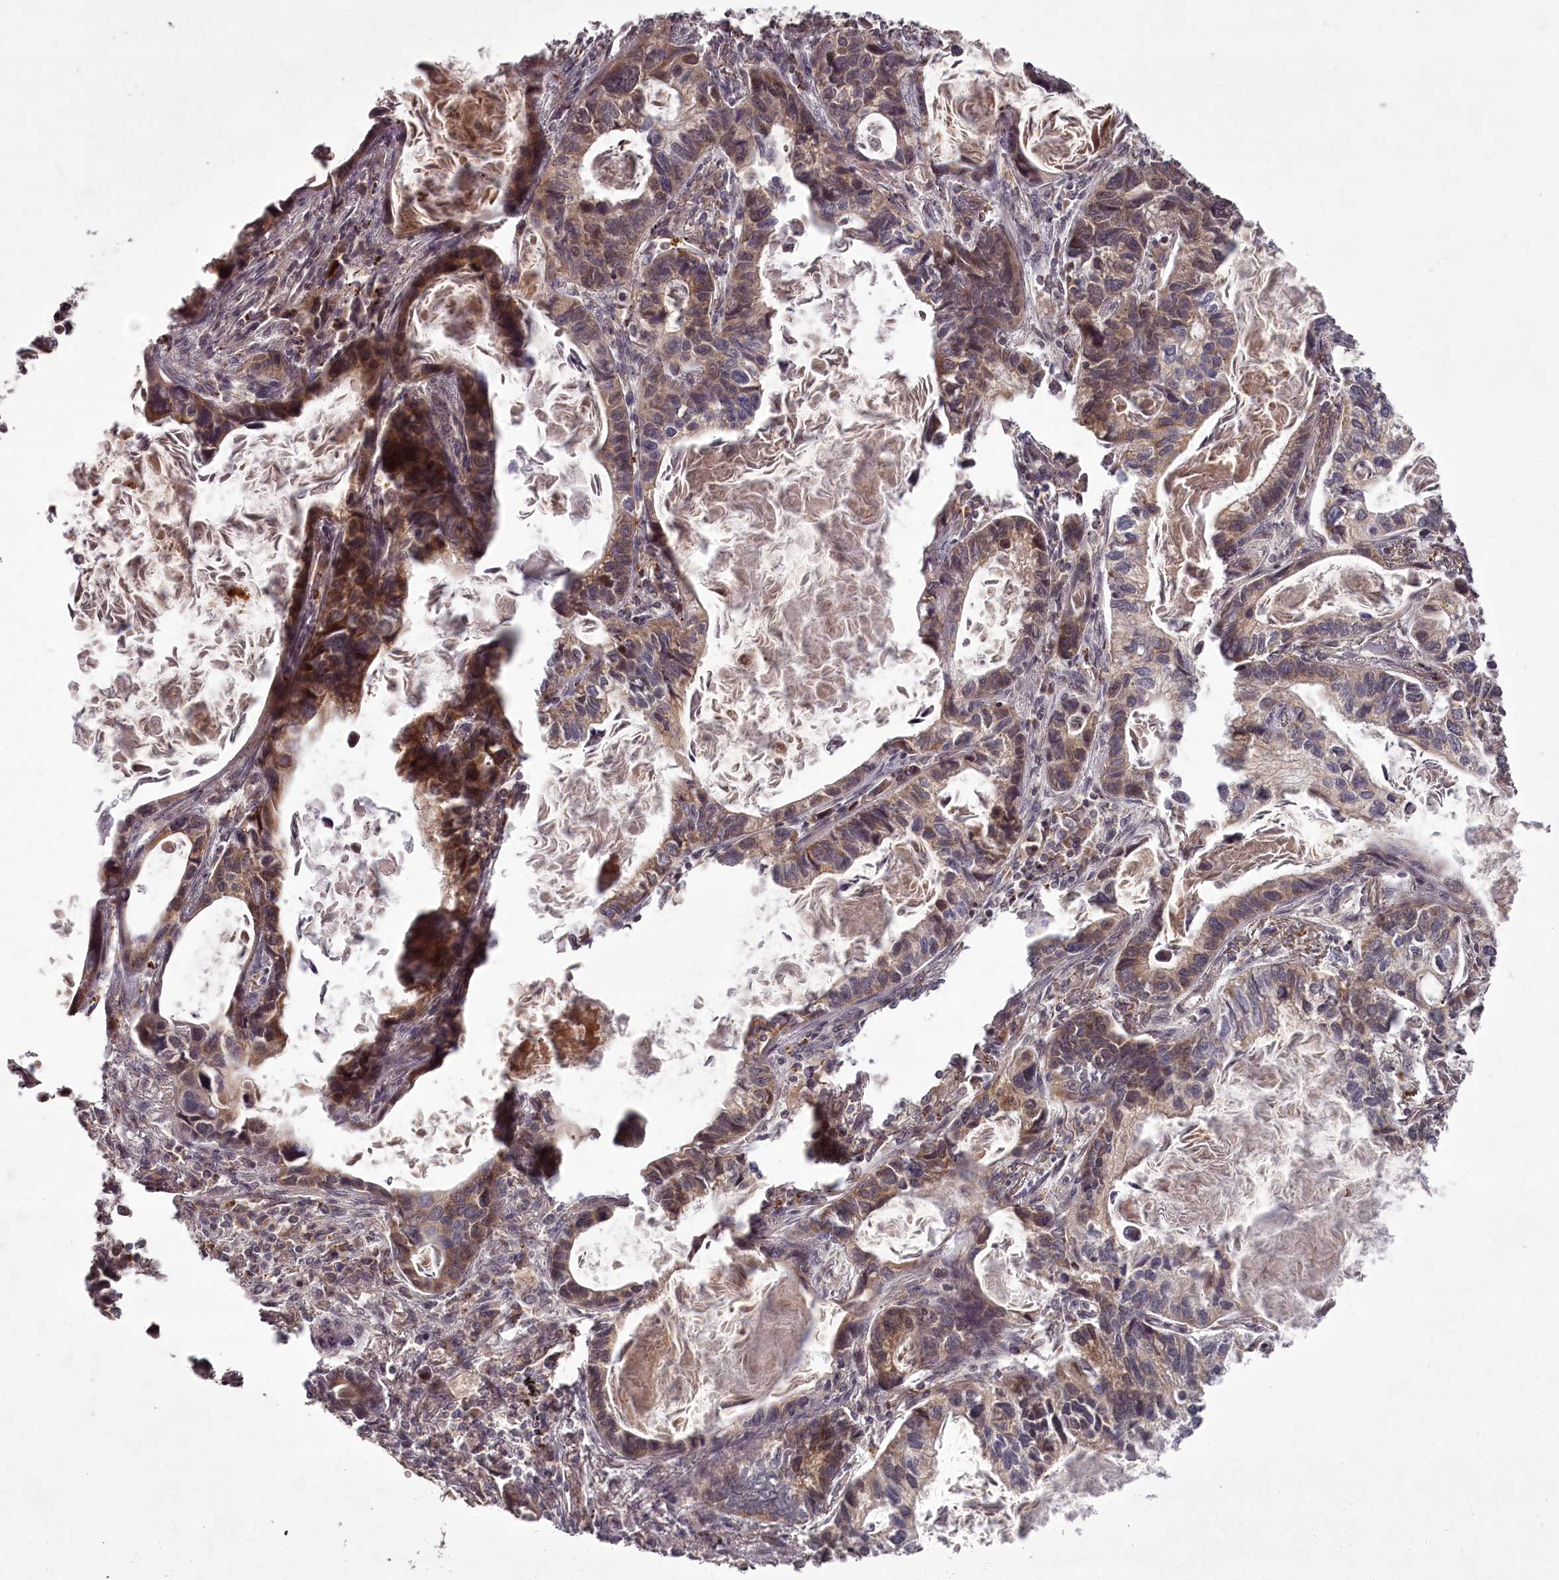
{"staining": {"intensity": "moderate", "quantity": "25%-75%", "location": "cytoplasmic/membranous"}, "tissue": "lung cancer", "cell_type": "Tumor cells", "image_type": "cancer", "snomed": [{"axis": "morphology", "description": "Adenocarcinoma, NOS"}, {"axis": "topography", "description": "Lung"}], "caption": "A histopathology image of human lung cancer stained for a protein exhibits moderate cytoplasmic/membranous brown staining in tumor cells.", "gene": "PCBP2", "patient": {"sex": "male", "age": 67}}